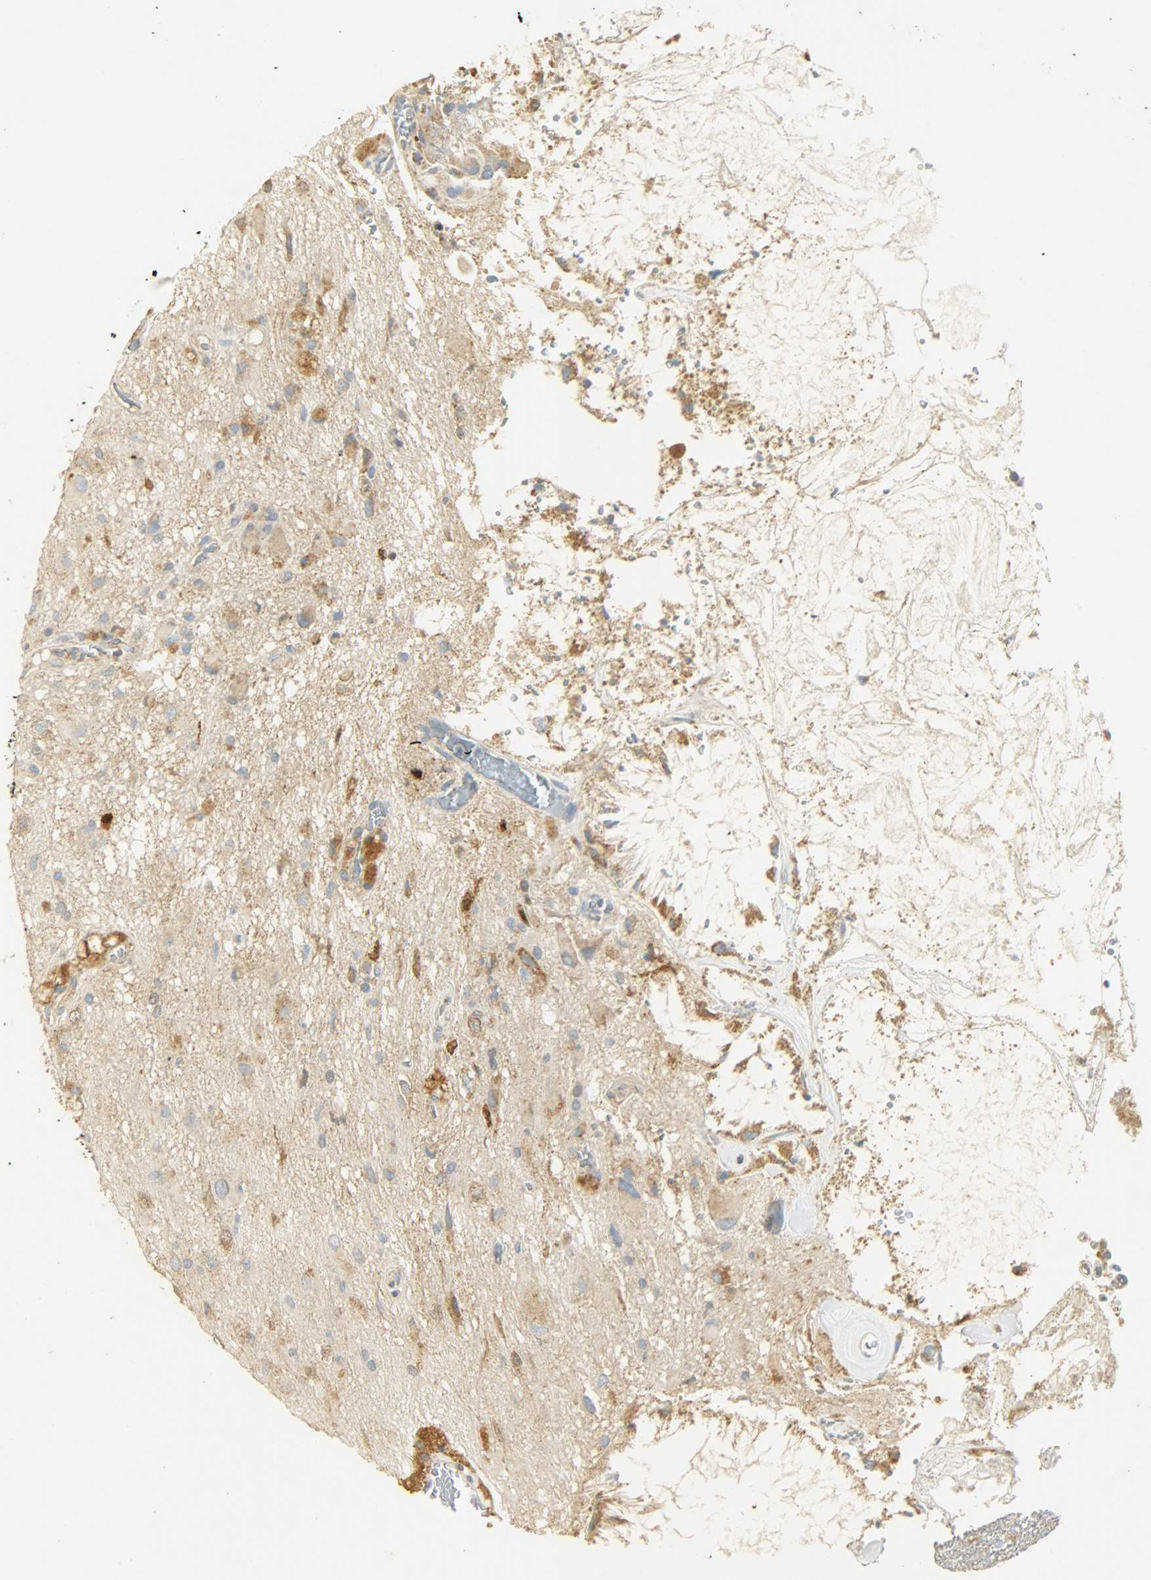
{"staining": {"intensity": "strong", "quantity": "<25%", "location": "cytoplasmic/membranous"}, "tissue": "glioma", "cell_type": "Tumor cells", "image_type": "cancer", "snomed": [{"axis": "morphology", "description": "Glioma, malignant, High grade"}, {"axis": "topography", "description": "Brain"}], "caption": "Glioma stained with a protein marker exhibits strong staining in tumor cells.", "gene": "NNT", "patient": {"sex": "male", "age": 47}}